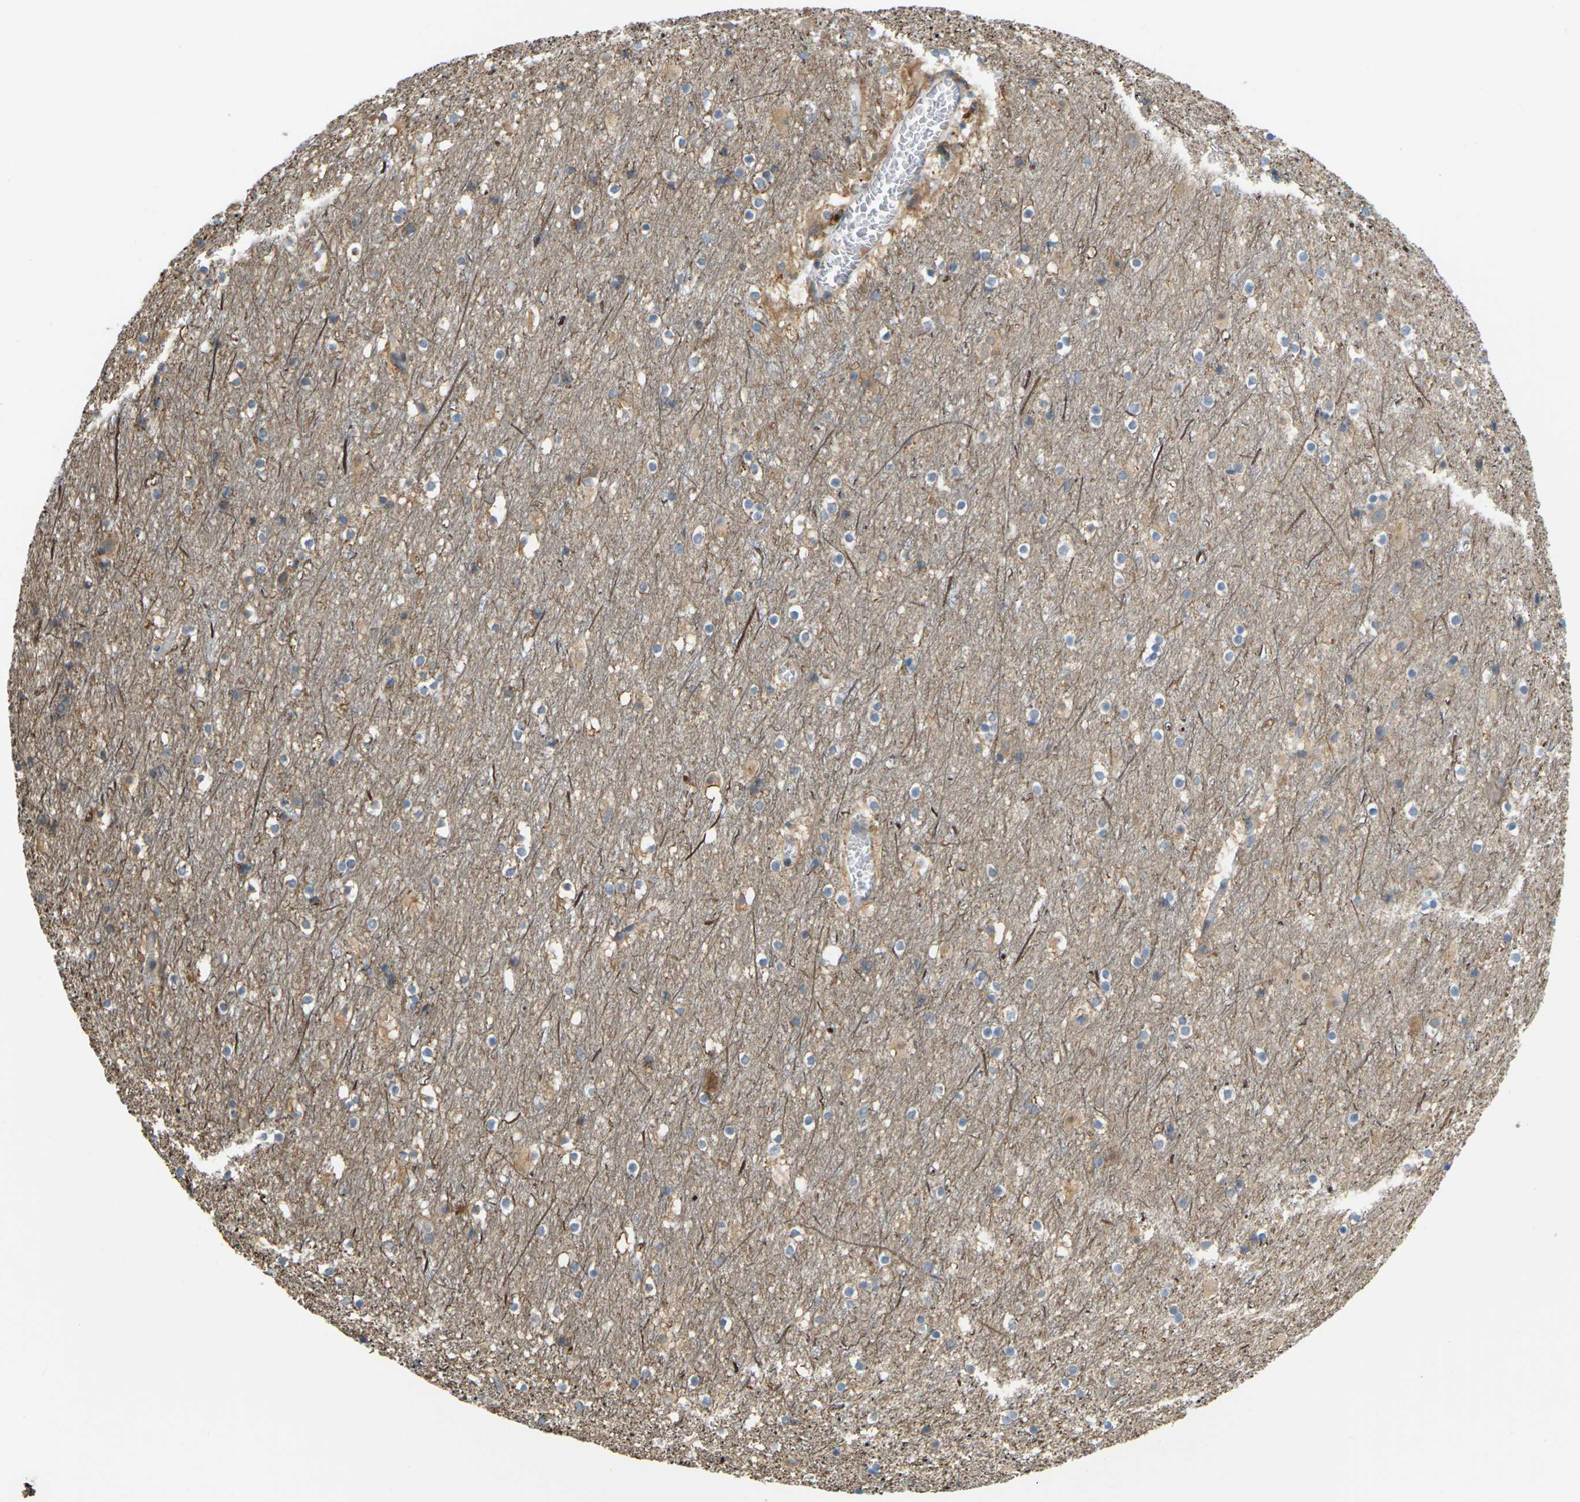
{"staining": {"intensity": "moderate", "quantity": "25%-75%", "location": "cytoplasmic/membranous"}, "tissue": "cerebral cortex", "cell_type": "Endothelial cells", "image_type": "normal", "snomed": [{"axis": "morphology", "description": "Normal tissue, NOS"}, {"axis": "topography", "description": "Cerebral cortex"}], "caption": "Endothelial cells reveal moderate cytoplasmic/membranous expression in about 25%-75% of cells in unremarkable cerebral cortex. Nuclei are stained in blue.", "gene": "SCNN1A", "patient": {"sex": "male", "age": 45}}